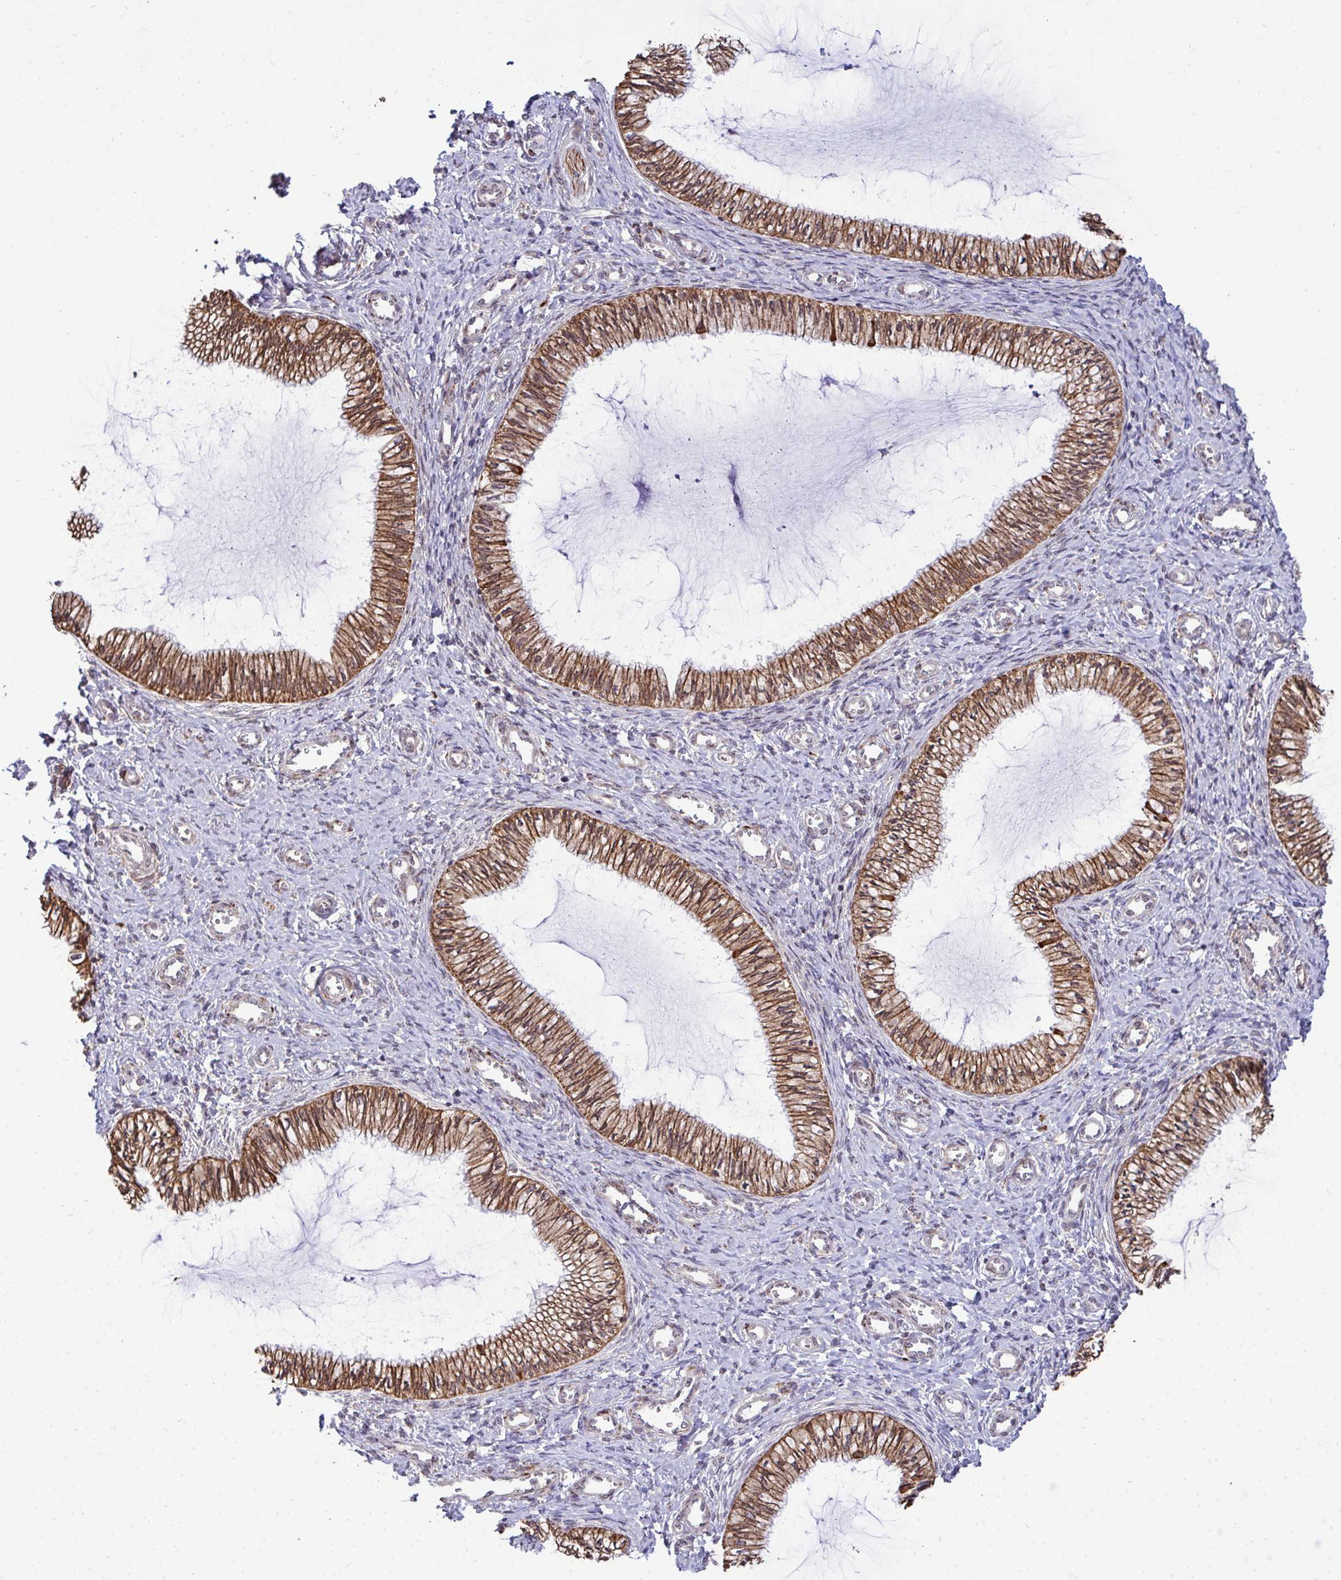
{"staining": {"intensity": "moderate", "quantity": ">75%", "location": "cytoplasmic/membranous"}, "tissue": "cervix", "cell_type": "Glandular cells", "image_type": "normal", "snomed": [{"axis": "morphology", "description": "Normal tissue, NOS"}, {"axis": "topography", "description": "Cervix"}], "caption": "Normal cervix was stained to show a protein in brown. There is medium levels of moderate cytoplasmic/membranous expression in approximately >75% of glandular cells.", "gene": "TRIM44", "patient": {"sex": "female", "age": 24}}